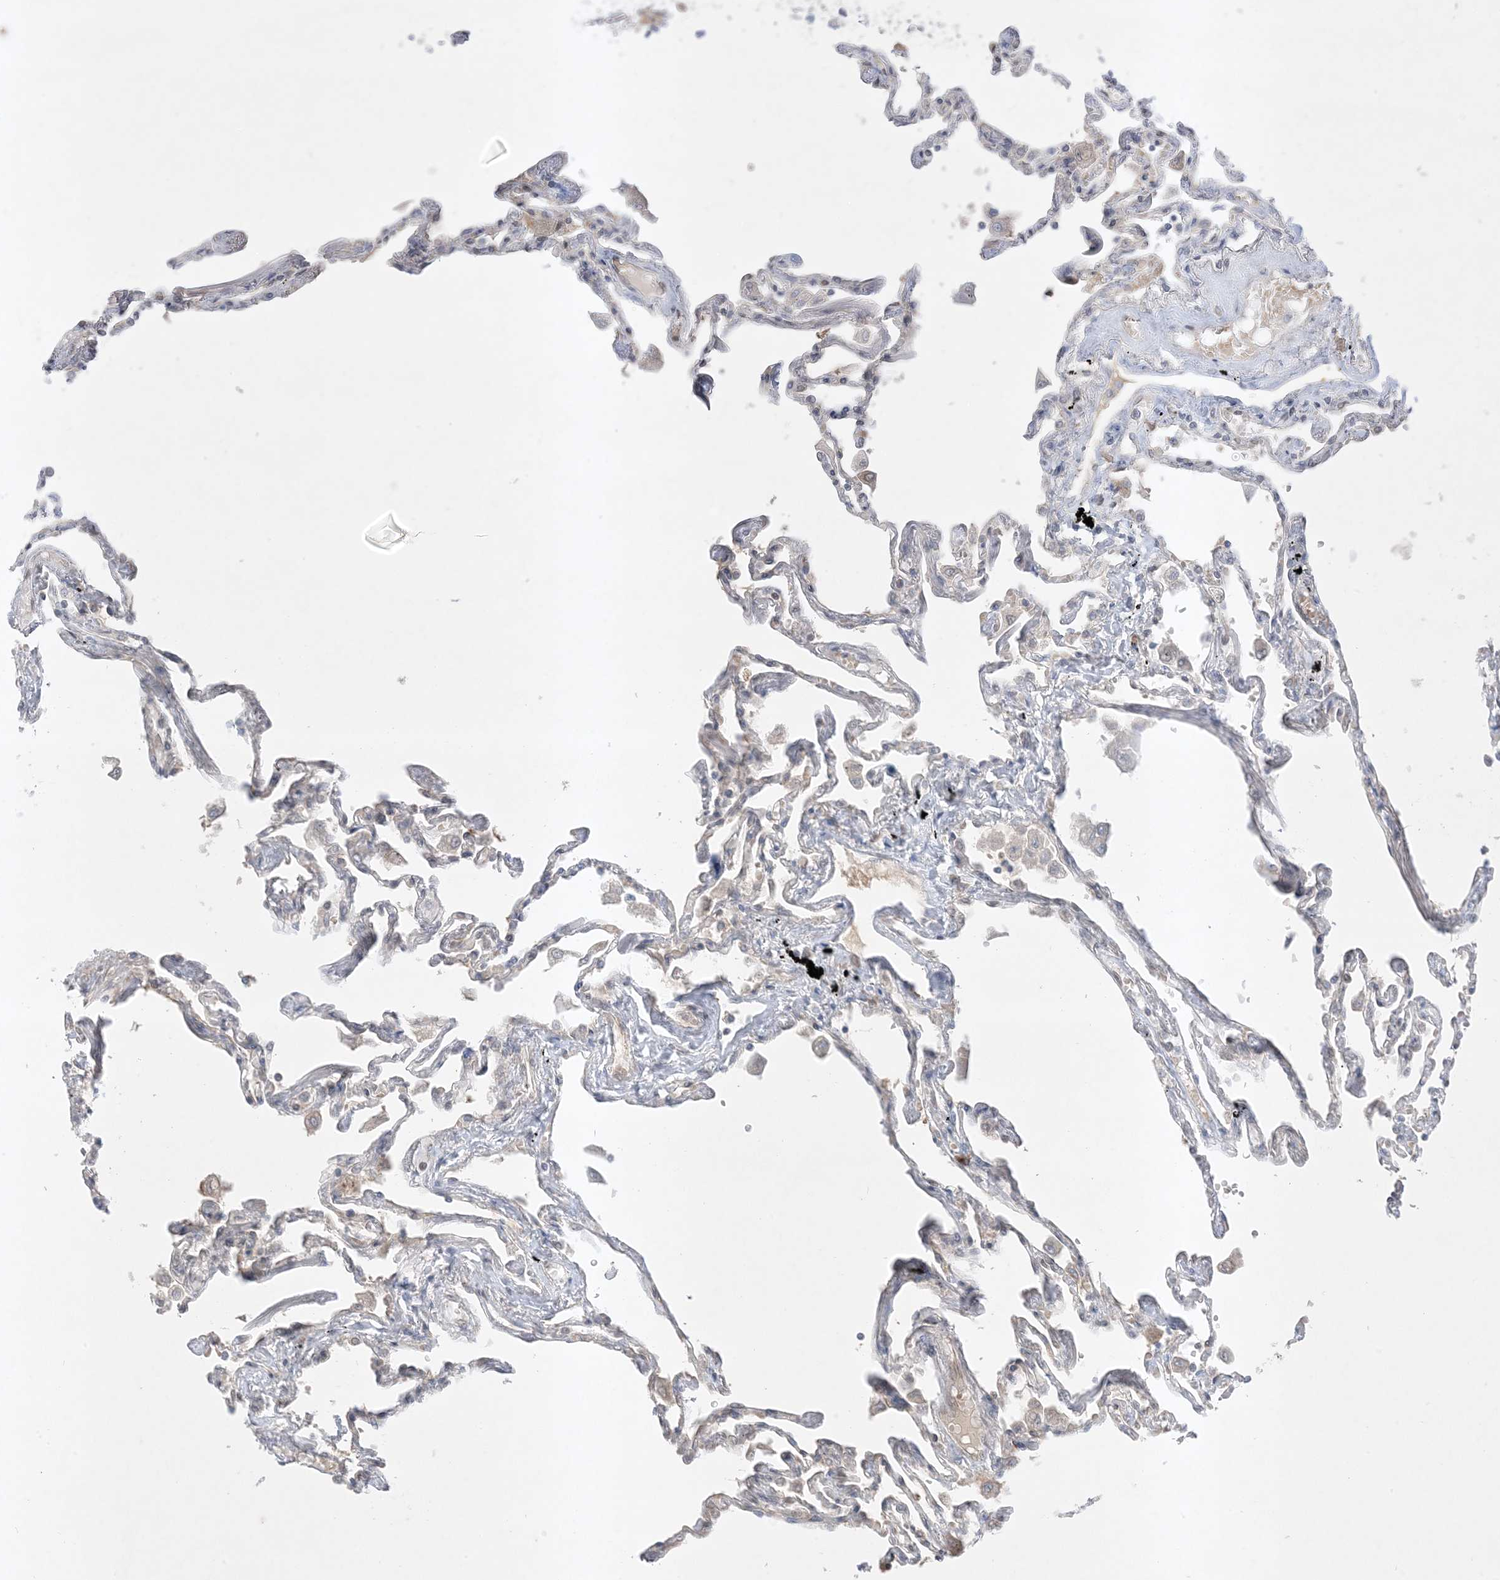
{"staining": {"intensity": "weak", "quantity": "25%-75%", "location": "cytoplasmic/membranous"}, "tissue": "lung", "cell_type": "Alveolar cells", "image_type": "normal", "snomed": [{"axis": "morphology", "description": "Normal tissue, NOS"}, {"axis": "topography", "description": "Lung"}], "caption": "The micrograph demonstrates staining of benign lung, revealing weak cytoplasmic/membranous protein expression (brown color) within alveolar cells. (Stains: DAB (3,3'-diaminobenzidine) in brown, nuclei in blue, Microscopy: brightfield microscopy at high magnification).", "gene": "FNDC1", "patient": {"sex": "female", "age": 67}}